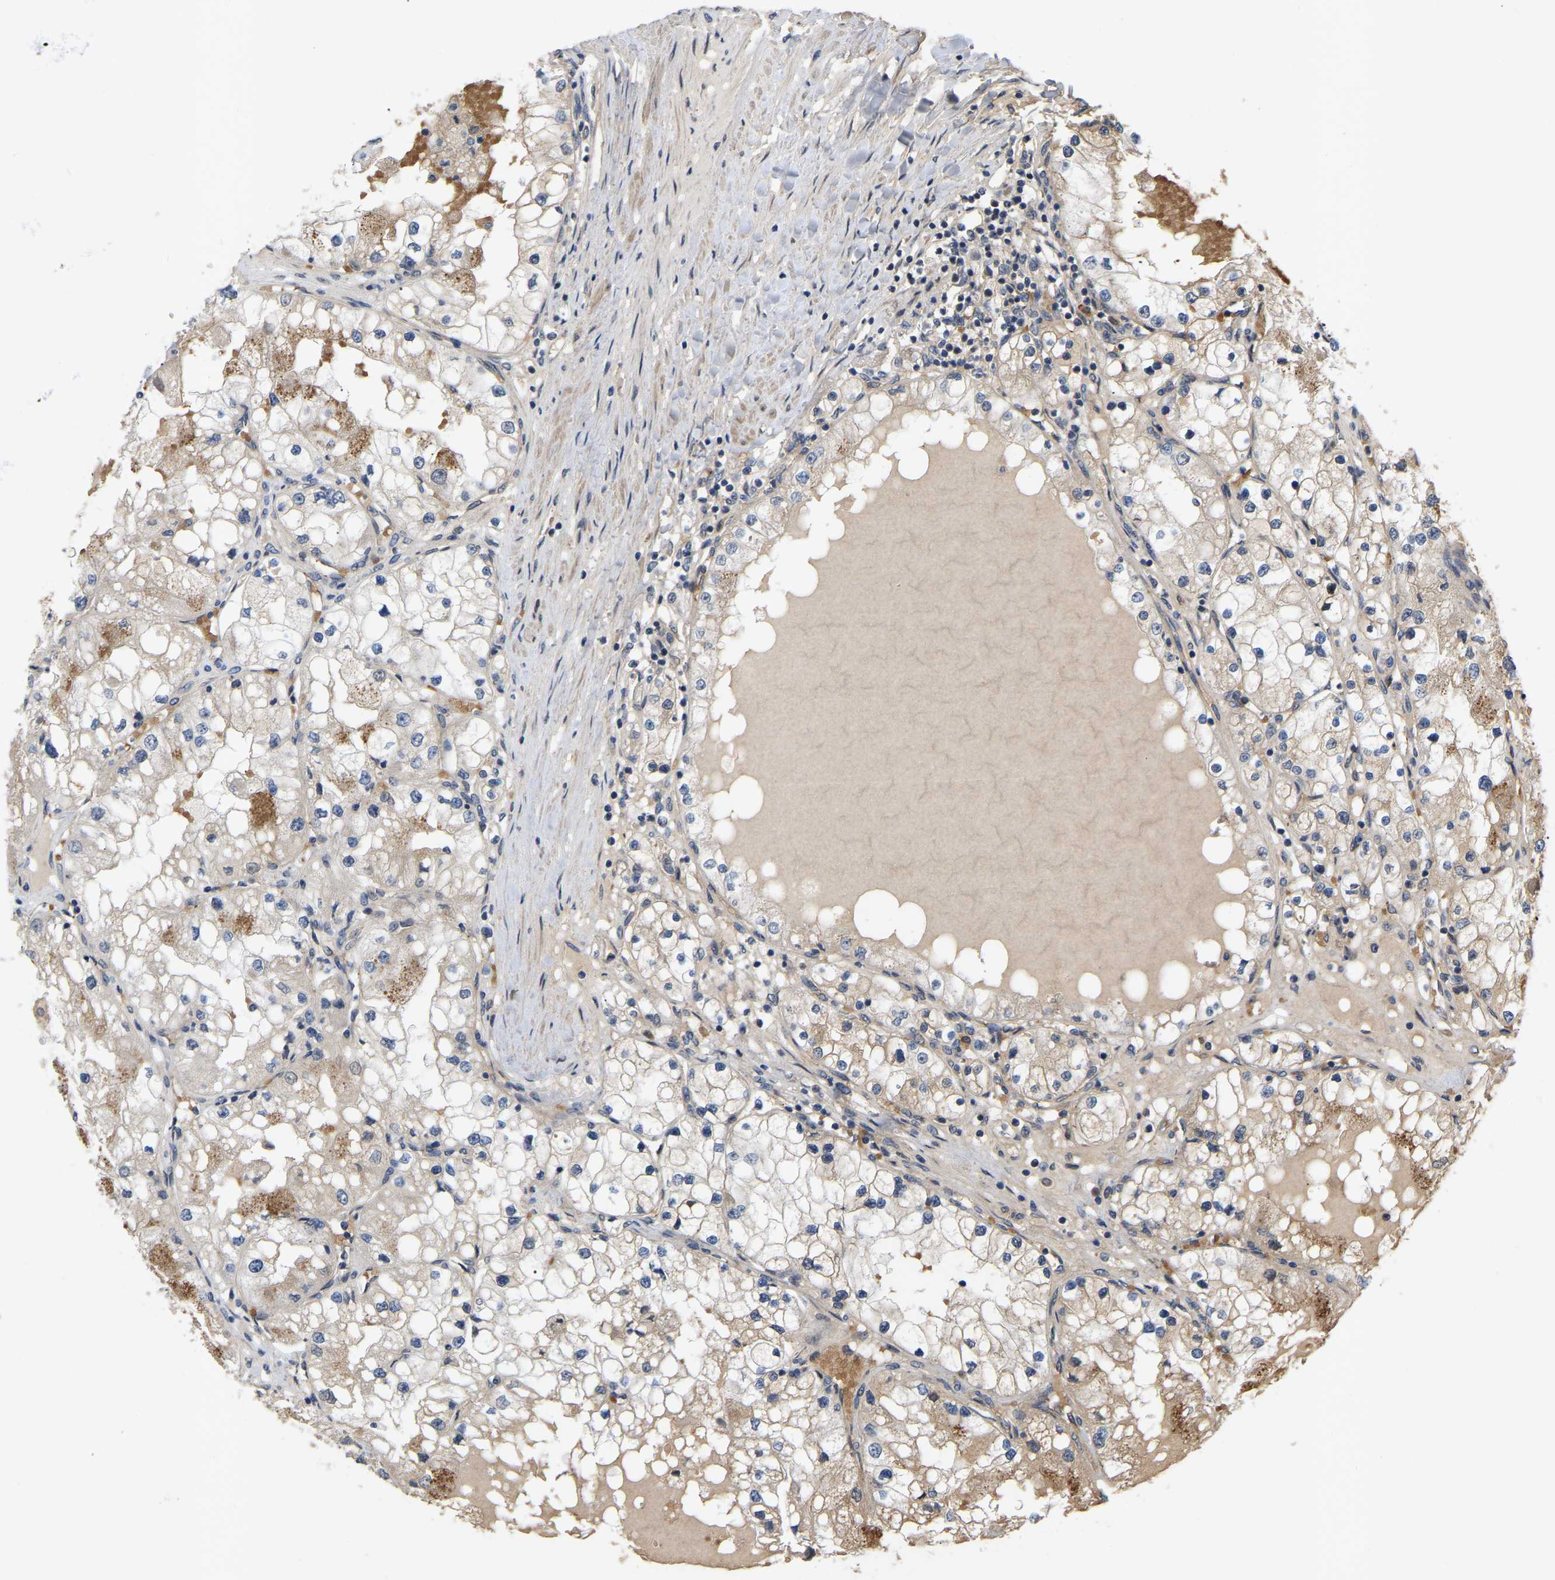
{"staining": {"intensity": "moderate", "quantity": "<25%", "location": "cytoplasmic/membranous"}, "tissue": "renal cancer", "cell_type": "Tumor cells", "image_type": "cancer", "snomed": [{"axis": "morphology", "description": "Adenocarcinoma, NOS"}, {"axis": "topography", "description": "Kidney"}], "caption": "Immunohistochemical staining of adenocarcinoma (renal) reveals low levels of moderate cytoplasmic/membranous protein expression in about <25% of tumor cells.", "gene": "LIMK2", "patient": {"sex": "male", "age": 68}}